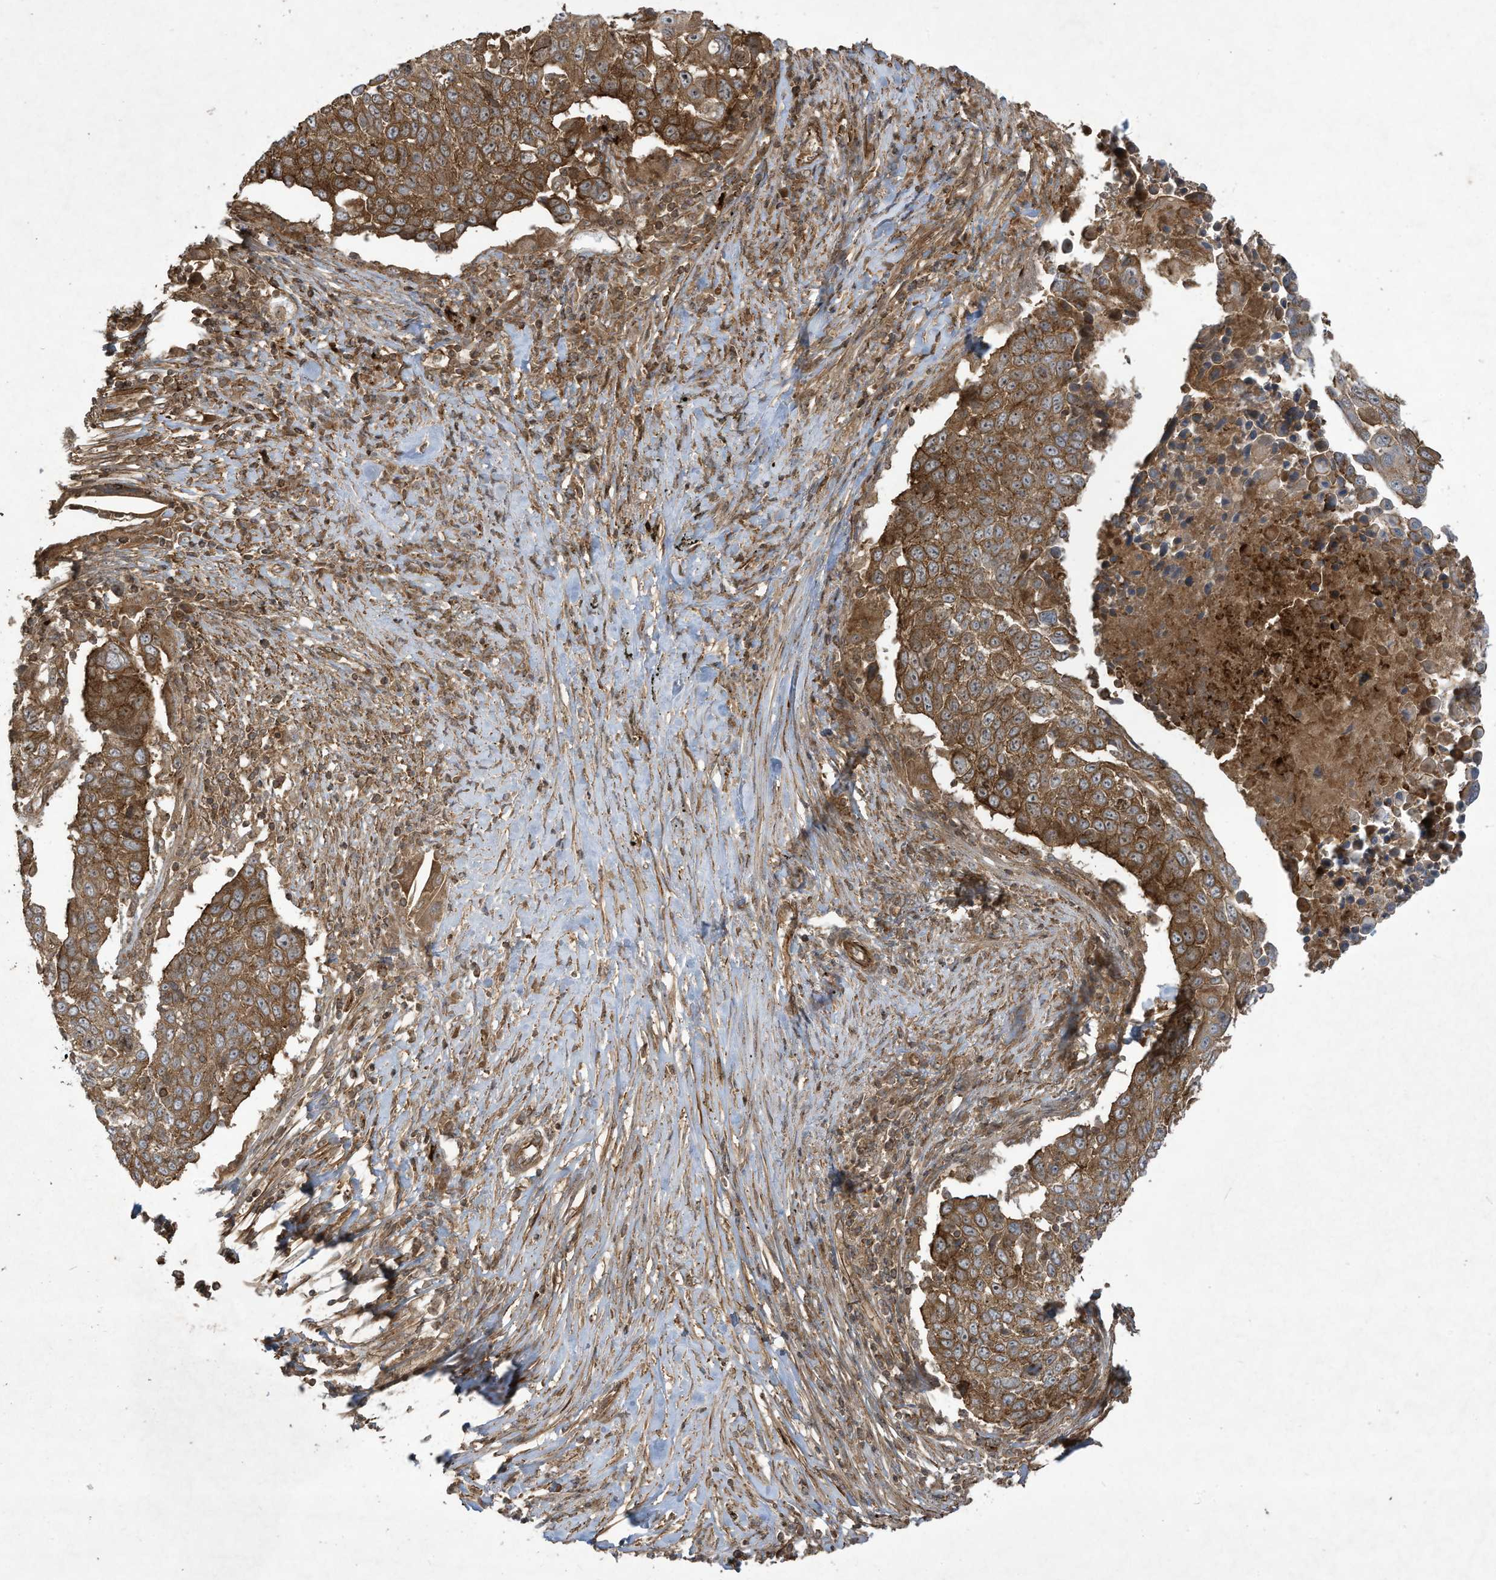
{"staining": {"intensity": "strong", "quantity": ">75%", "location": "cytoplasmic/membranous"}, "tissue": "lung cancer", "cell_type": "Tumor cells", "image_type": "cancer", "snomed": [{"axis": "morphology", "description": "Squamous cell carcinoma, NOS"}, {"axis": "topography", "description": "Lung"}], "caption": "Human lung squamous cell carcinoma stained with a protein marker shows strong staining in tumor cells.", "gene": "DDIT4", "patient": {"sex": "male", "age": 66}}